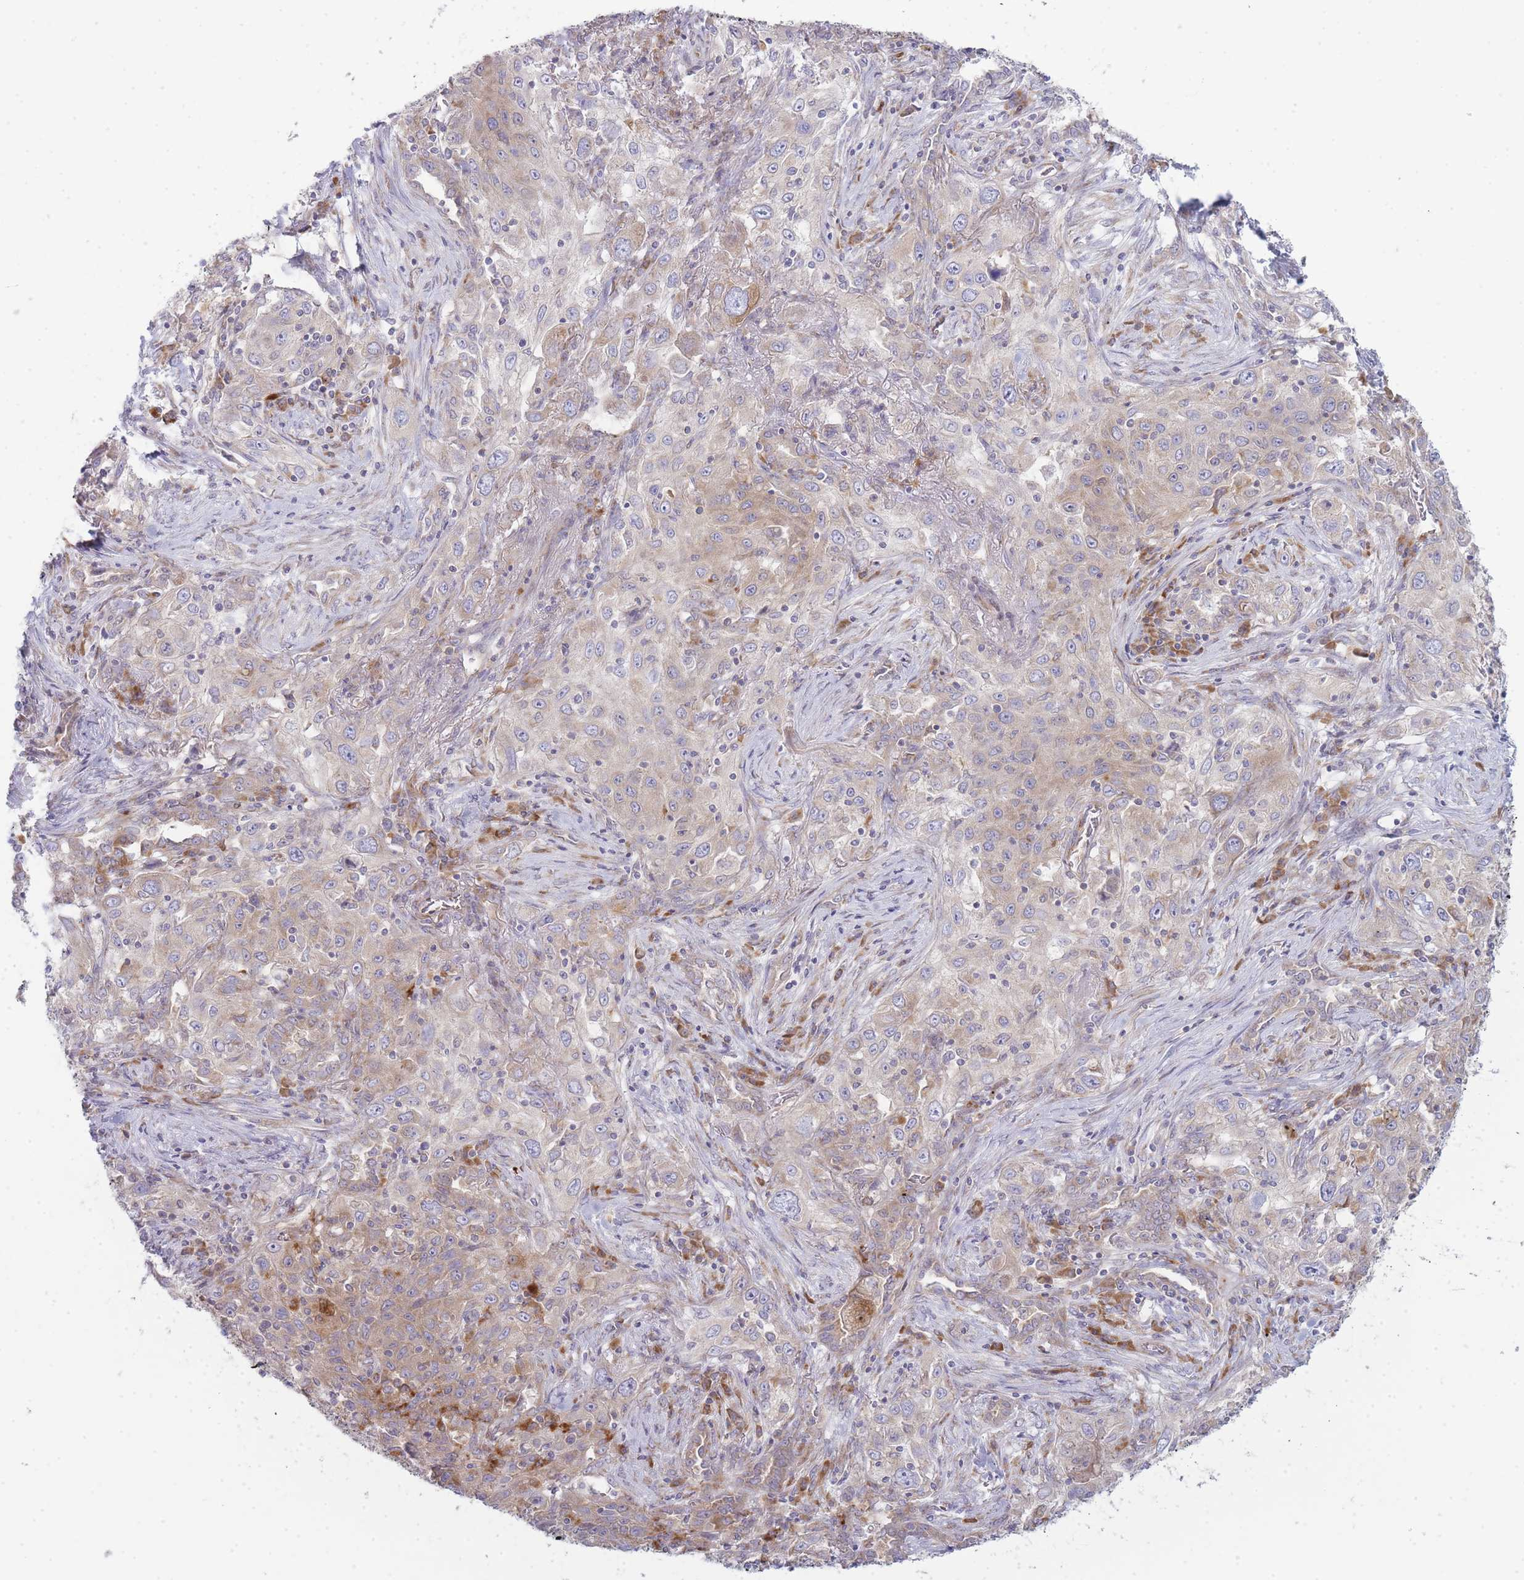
{"staining": {"intensity": "weak", "quantity": "25%-75%", "location": "cytoplasmic/membranous"}, "tissue": "lung cancer", "cell_type": "Tumor cells", "image_type": "cancer", "snomed": [{"axis": "morphology", "description": "Squamous cell carcinoma, NOS"}, {"axis": "topography", "description": "Lung"}], "caption": "Weak cytoplasmic/membranous expression is present in about 25%-75% of tumor cells in lung cancer.", "gene": "OR5L2", "patient": {"sex": "female", "age": 69}}